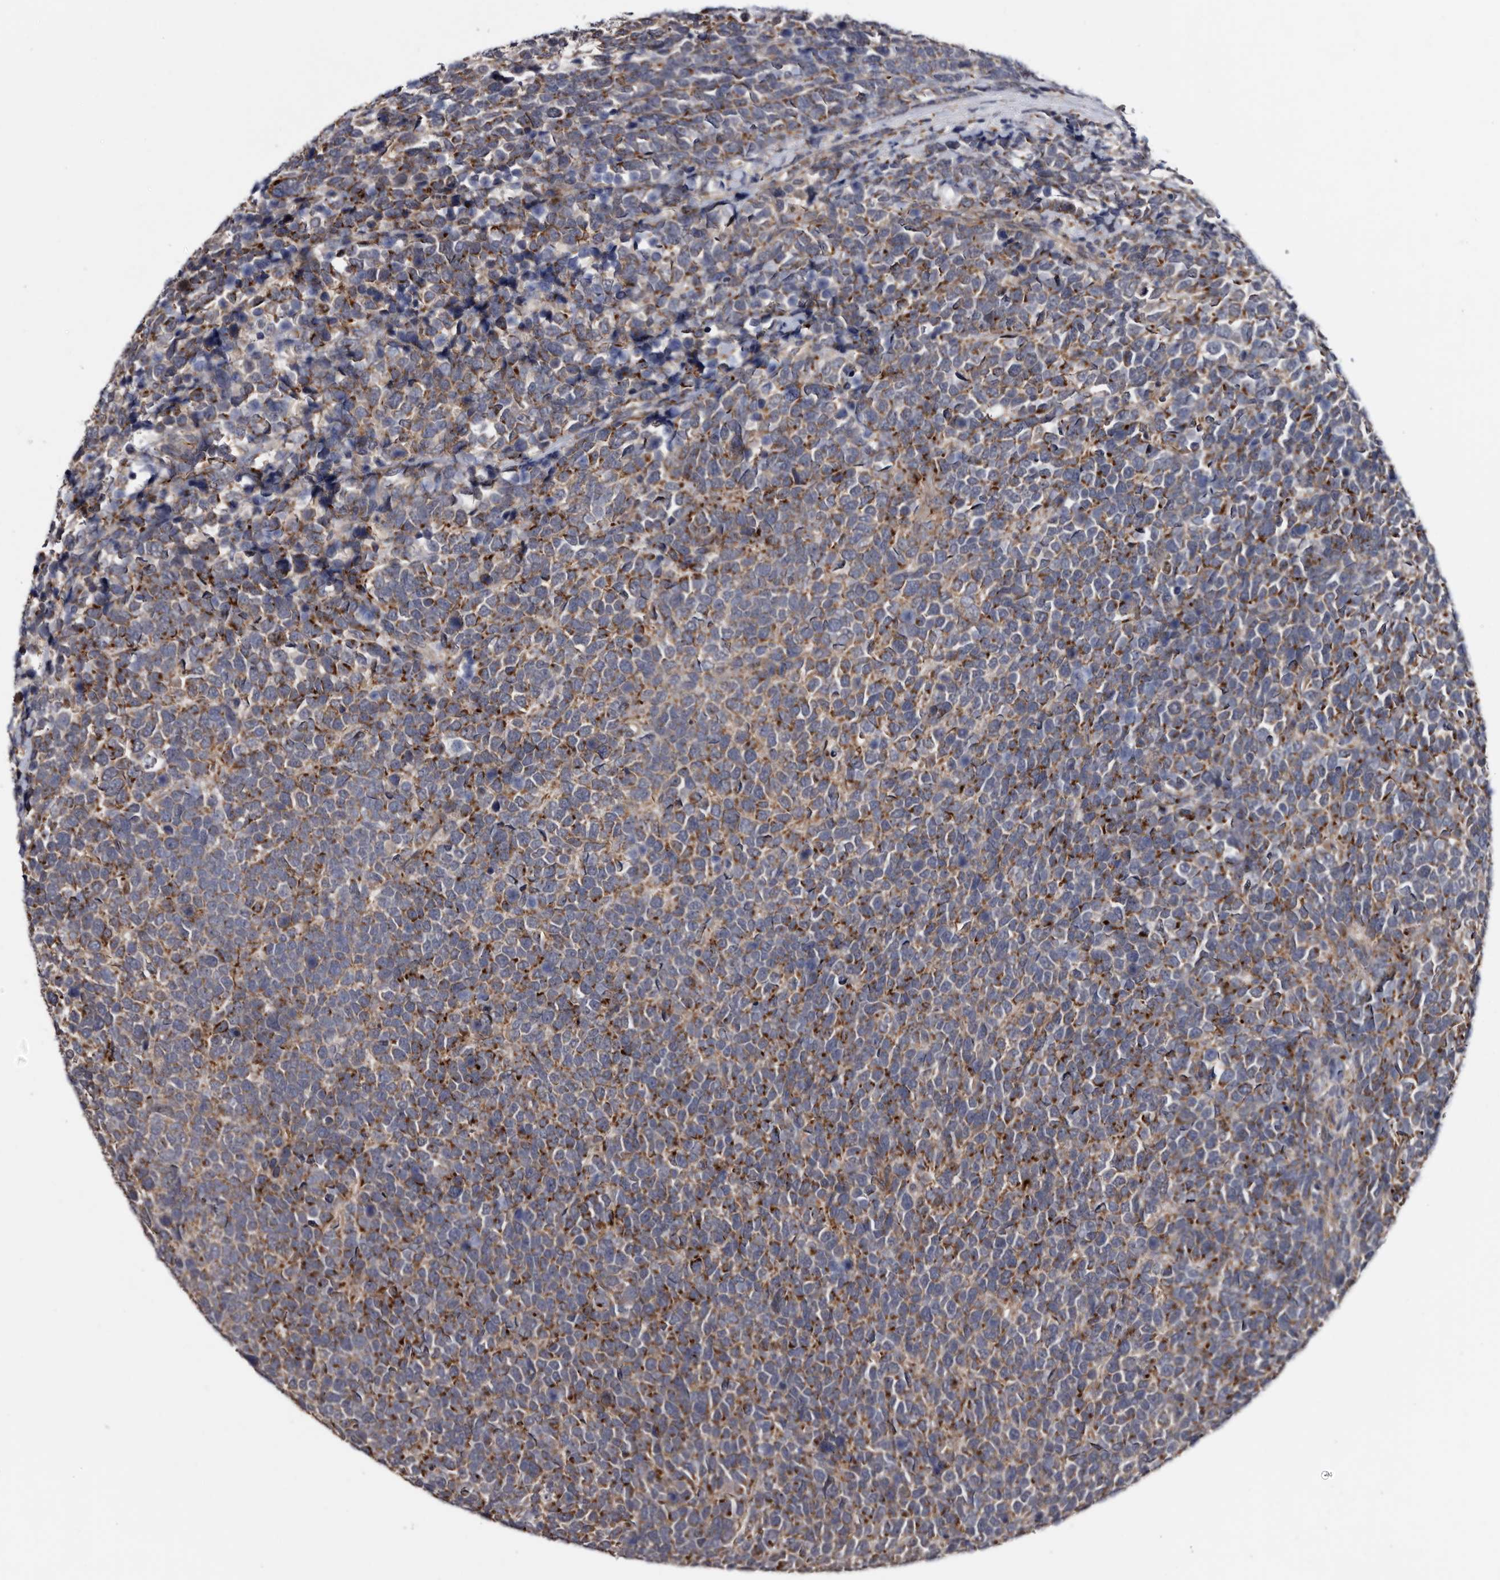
{"staining": {"intensity": "strong", "quantity": "25%-75%", "location": "cytoplasmic/membranous"}, "tissue": "urothelial cancer", "cell_type": "Tumor cells", "image_type": "cancer", "snomed": [{"axis": "morphology", "description": "Urothelial carcinoma, High grade"}, {"axis": "topography", "description": "Urinary bladder"}], "caption": "Brown immunohistochemical staining in human urothelial cancer exhibits strong cytoplasmic/membranous expression in approximately 25%-75% of tumor cells. The protein of interest is stained brown, and the nuclei are stained in blue (DAB IHC with brightfield microscopy, high magnification).", "gene": "ARMCX2", "patient": {"sex": "female", "age": 82}}